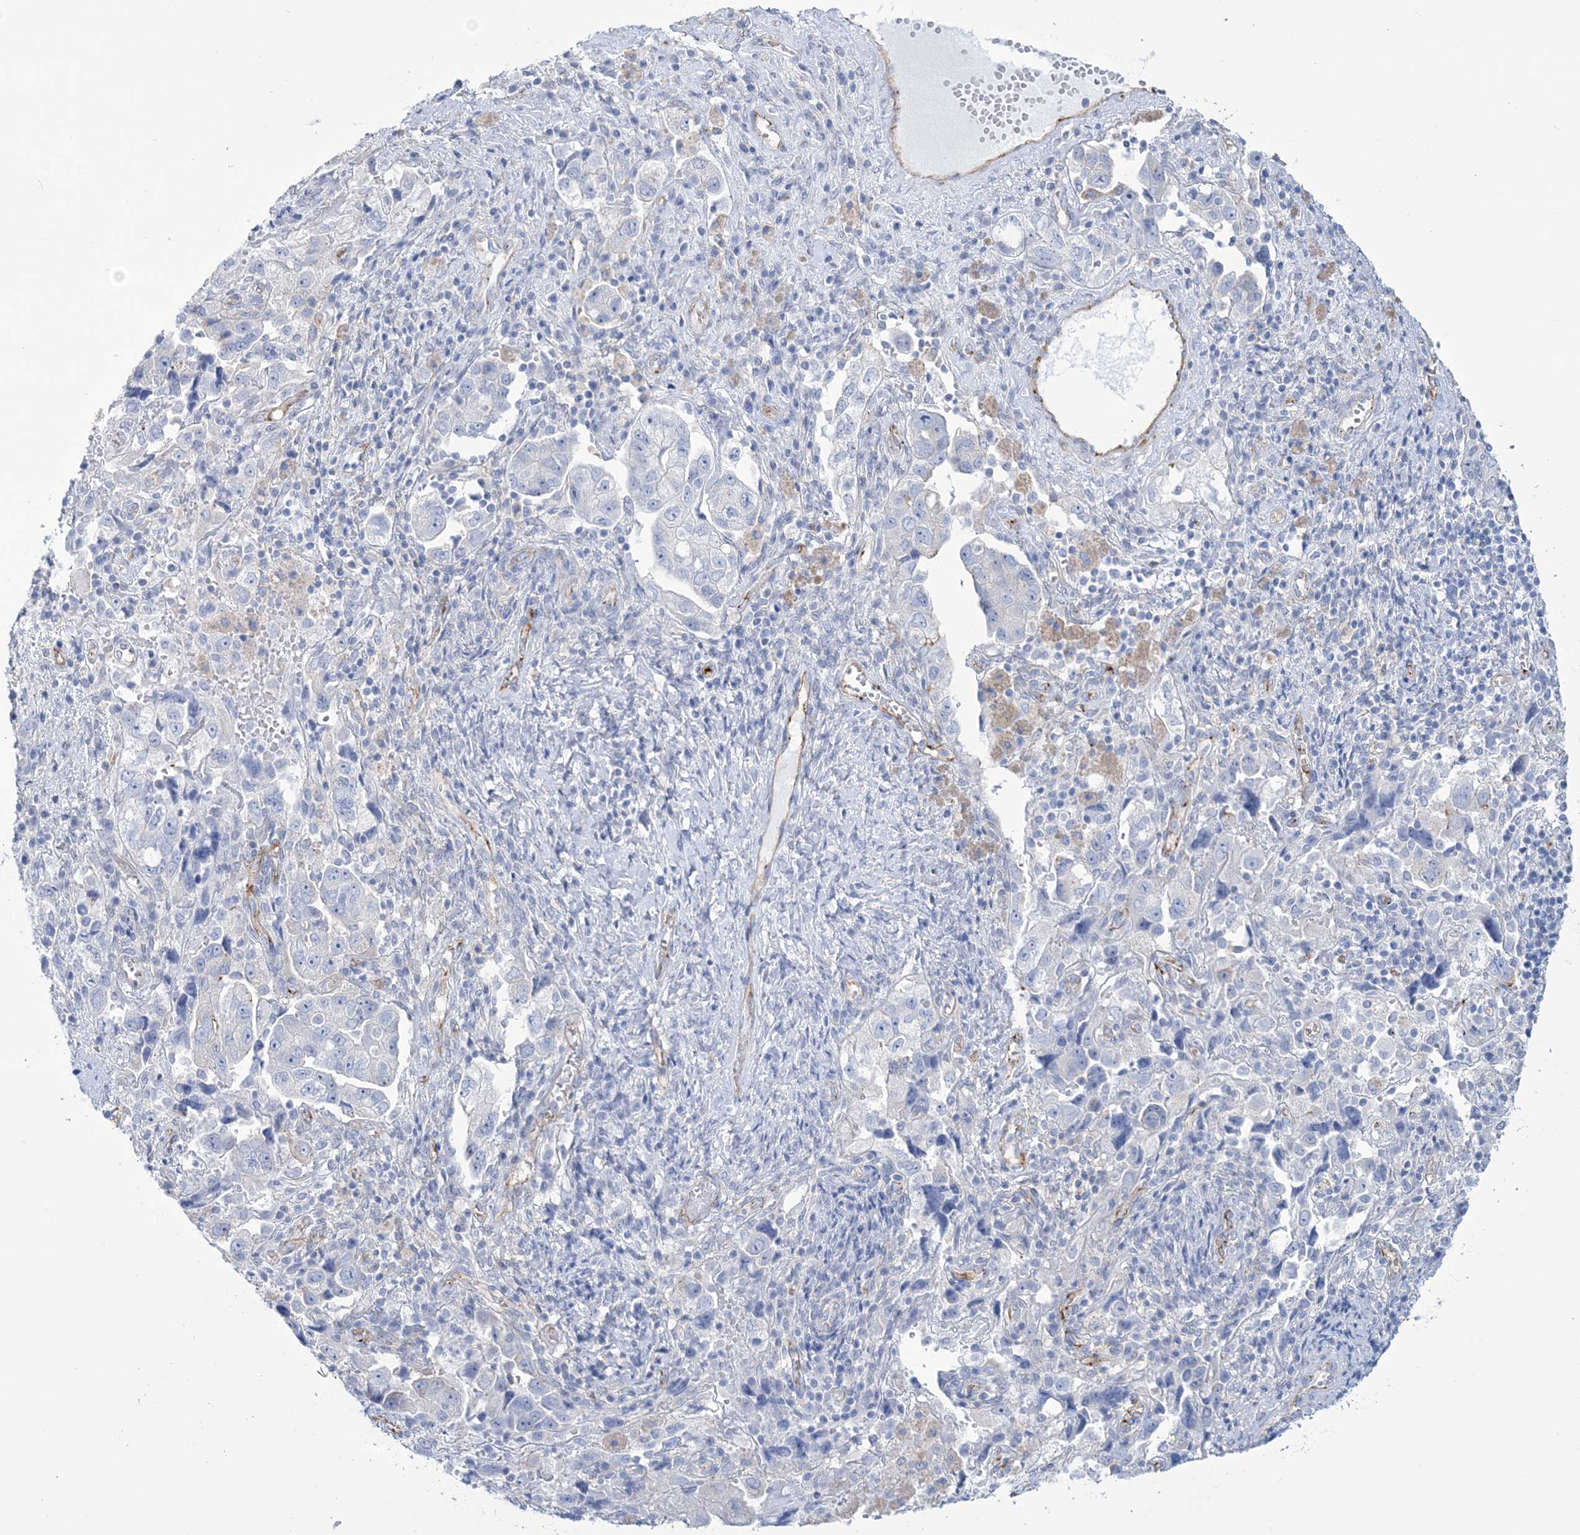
{"staining": {"intensity": "negative", "quantity": "none", "location": "none"}, "tissue": "ovarian cancer", "cell_type": "Tumor cells", "image_type": "cancer", "snomed": [{"axis": "morphology", "description": "Carcinoma, NOS"}, {"axis": "morphology", "description": "Cystadenocarcinoma, serous, NOS"}, {"axis": "topography", "description": "Ovary"}], "caption": "Carcinoma (ovarian) stained for a protein using immunohistochemistry exhibits no positivity tumor cells.", "gene": "RAB11FIP5", "patient": {"sex": "female", "age": 69}}